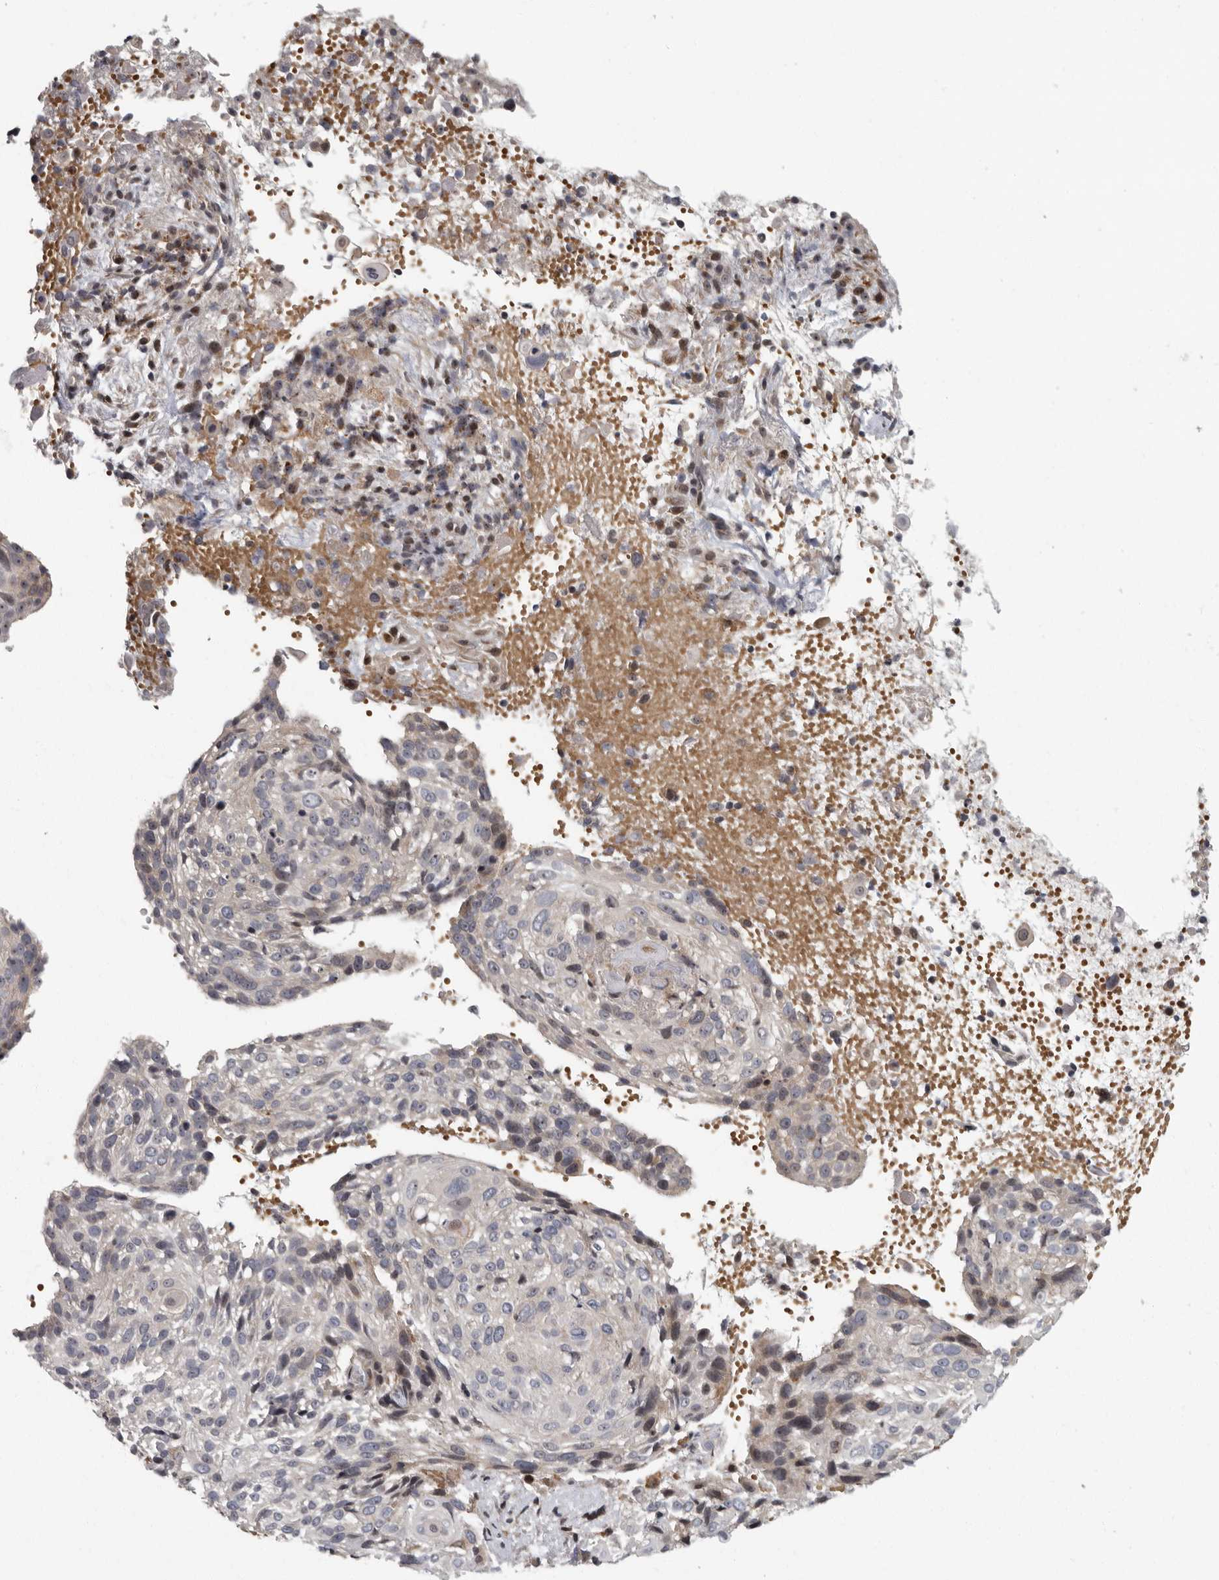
{"staining": {"intensity": "negative", "quantity": "none", "location": "none"}, "tissue": "cervical cancer", "cell_type": "Tumor cells", "image_type": "cancer", "snomed": [{"axis": "morphology", "description": "Squamous cell carcinoma, NOS"}, {"axis": "topography", "description": "Cervix"}], "caption": "Immunohistochemical staining of human cervical cancer (squamous cell carcinoma) displays no significant expression in tumor cells.", "gene": "PDCD11", "patient": {"sex": "female", "age": 74}}